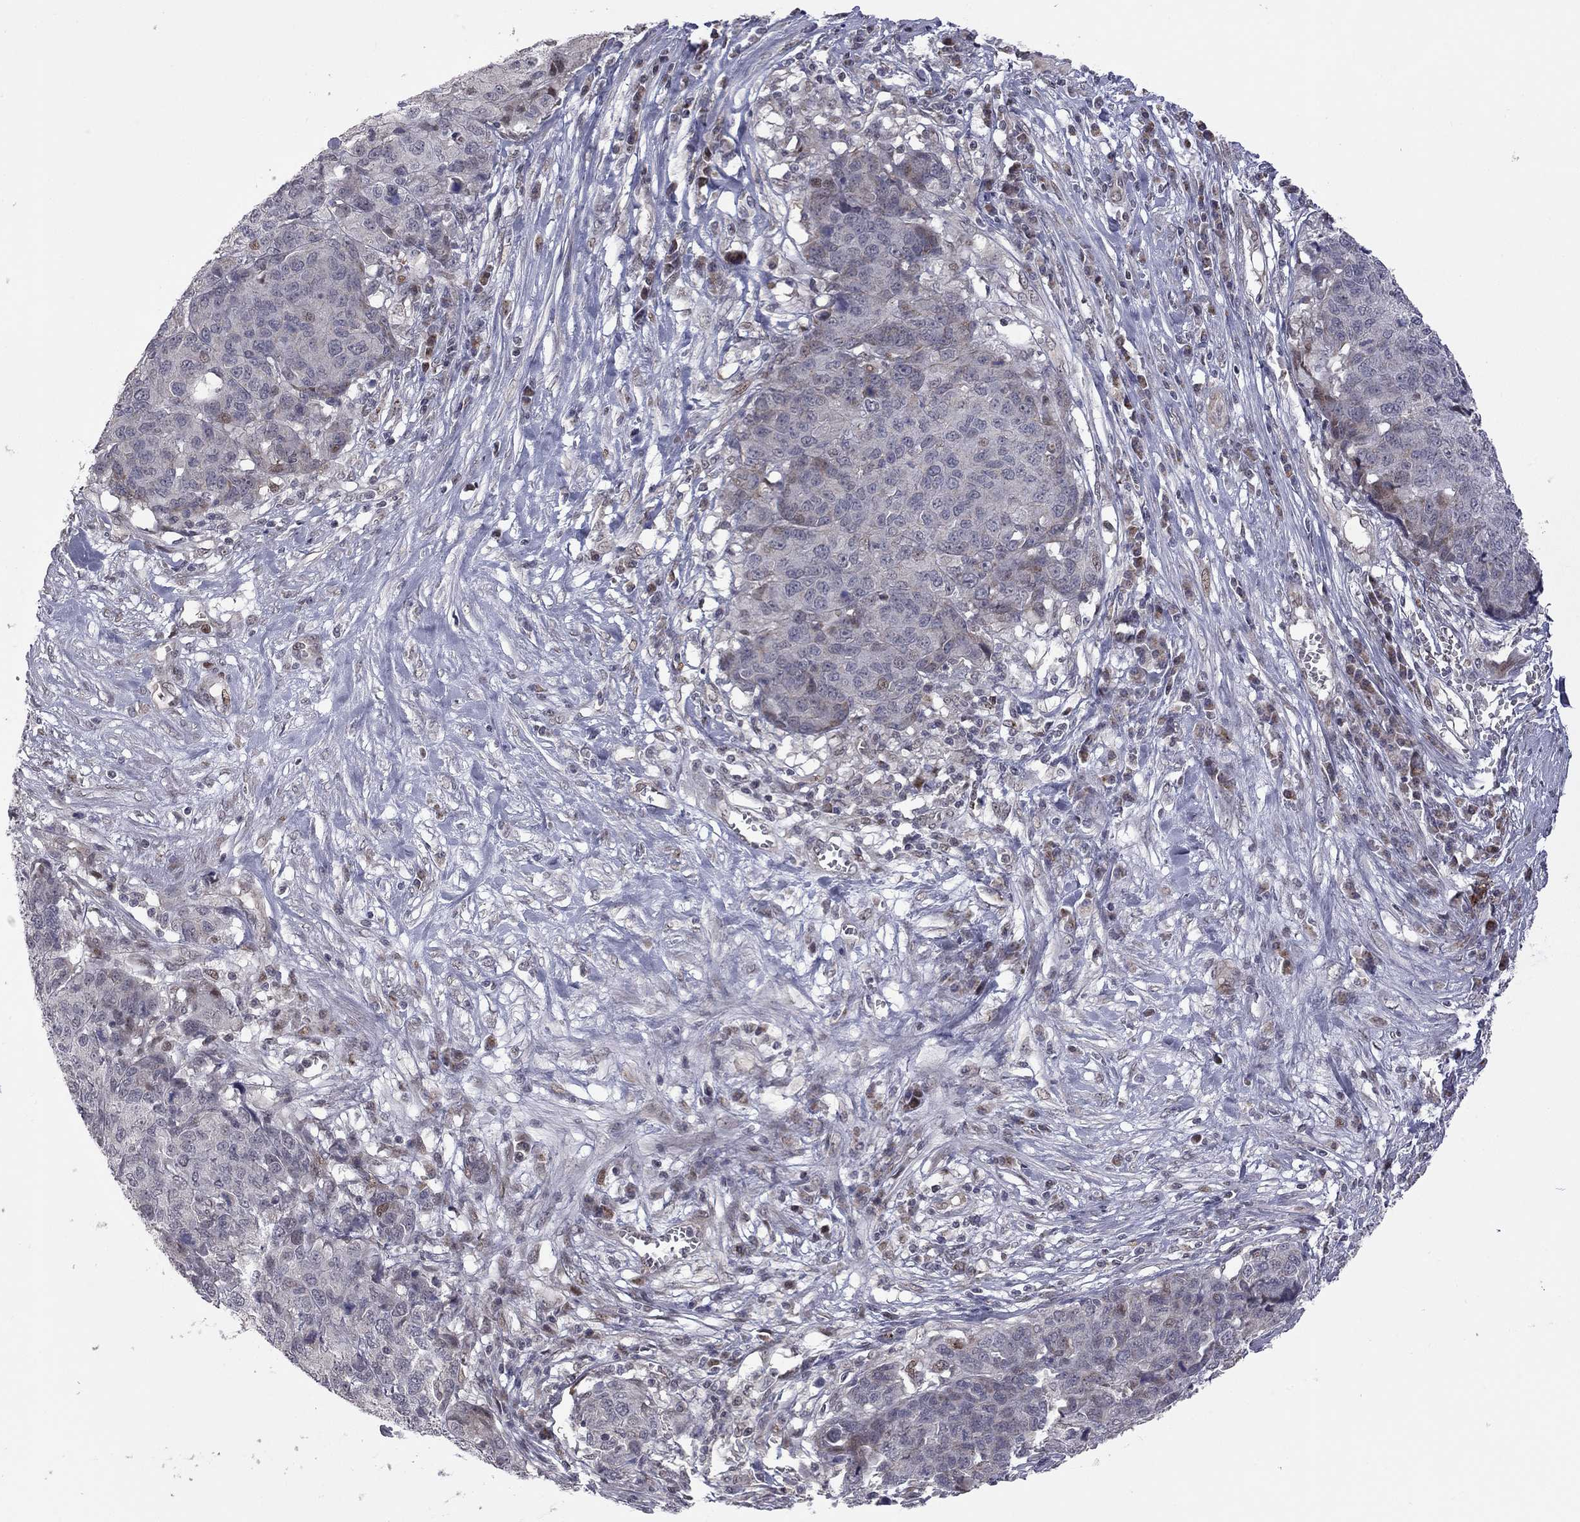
{"staining": {"intensity": "moderate", "quantity": "<25%", "location": "cytoplasmic/membranous,nuclear"}, "tissue": "ovarian cancer", "cell_type": "Tumor cells", "image_type": "cancer", "snomed": [{"axis": "morphology", "description": "Cystadenocarcinoma, serous, NOS"}, {"axis": "topography", "description": "Ovary"}], "caption": "Immunohistochemical staining of human ovarian serous cystadenocarcinoma shows low levels of moderate cytoplasmic/membranous and nuclear staining in about <25% of tumor cells. The protein of interest is shown in brown color, while the nuclei are stained blue.", "gene": "MC3R", "patient": {"sex": "female", "age": 87}}